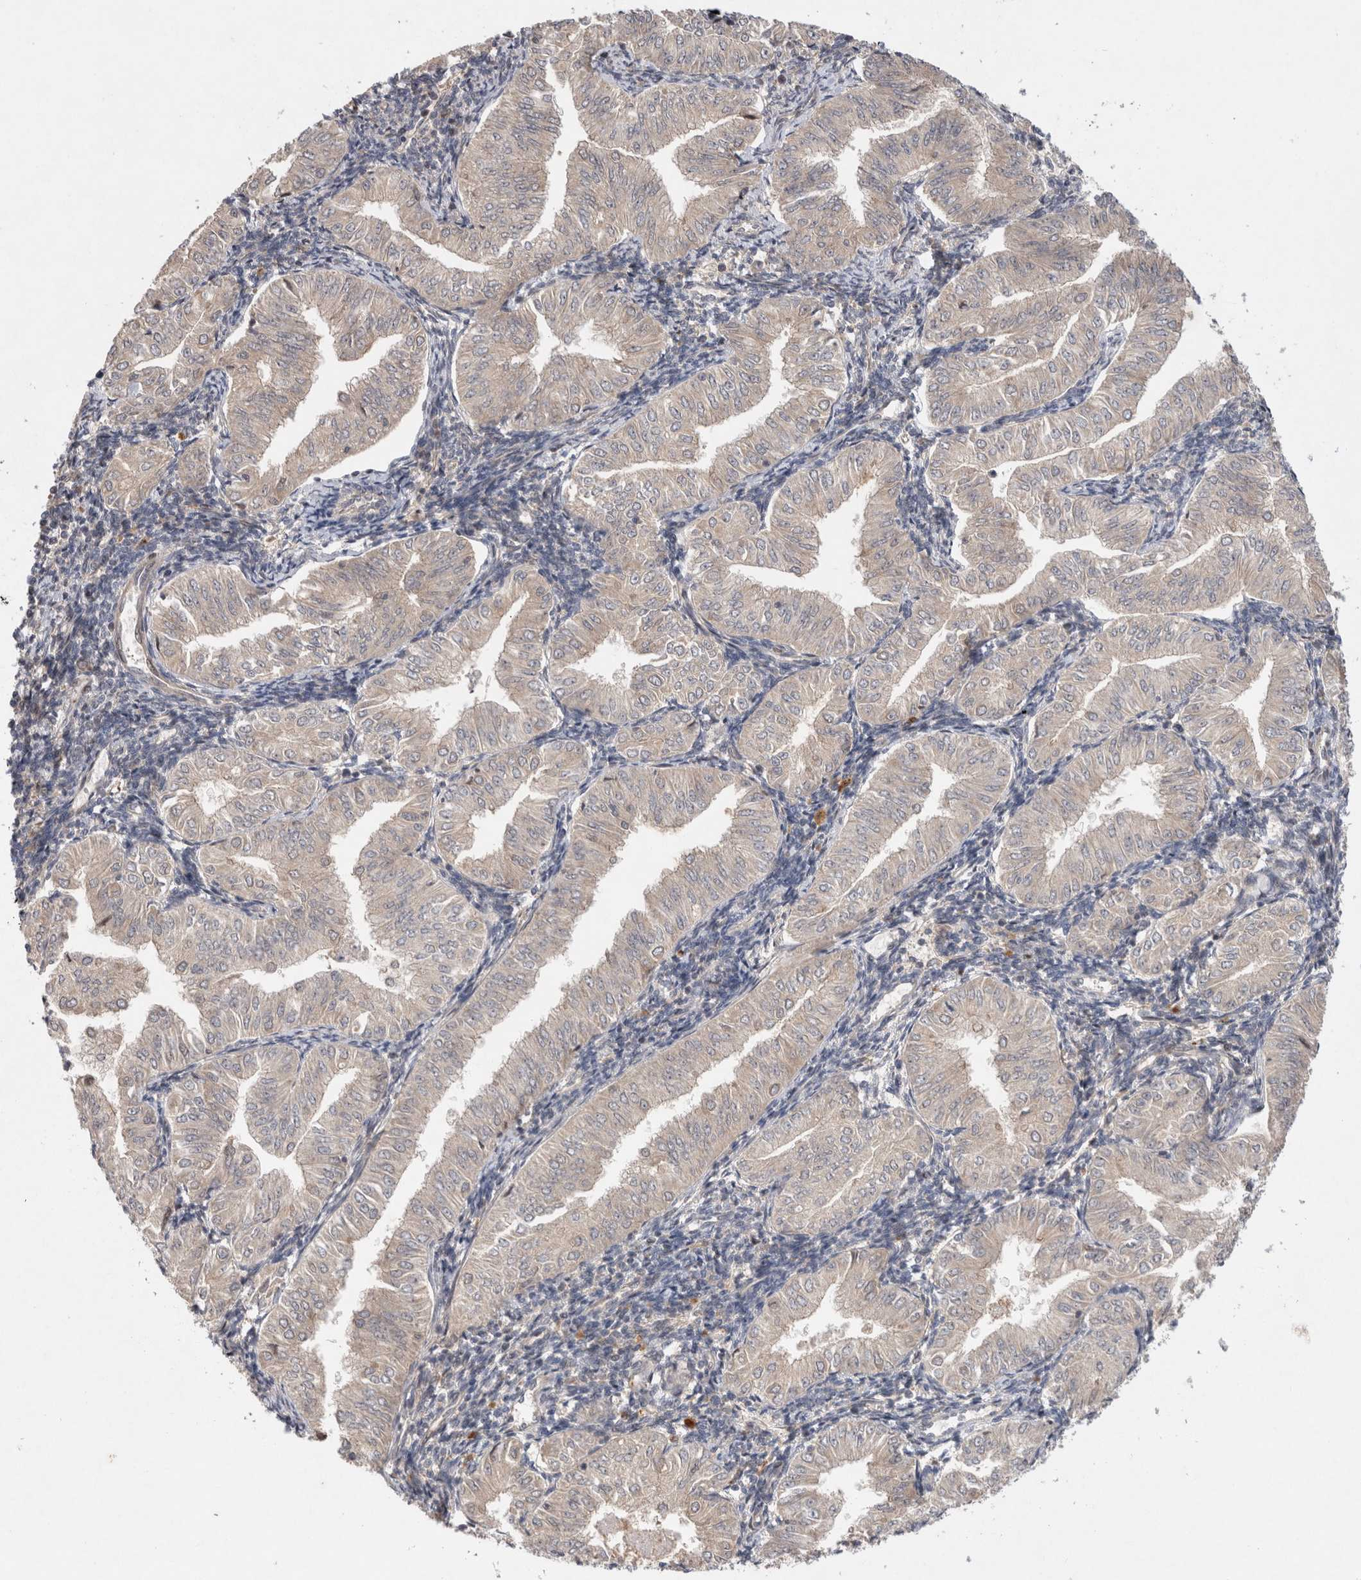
{"staining": {"intensity": "negative", "quantity": "none", "location": "none"}, "tissue": "endometrial cancer", "cell_type": "Tumor cells", "image_type": "cancer", "snomed": [{"axis": "morphology", "description": "Normal tissue, NOS"}, {"axis": "morphology", "description": "Adenocarcinoma, NOS"}, {"axis": "topography", "description": "Endometrium"}], "caption": "DAB (3,3'-diaminobenzidine) immunohistochemical staining of human endometrial cancer exhibits no significant positivity in tumor cells.", "gene": "HTT", "patient": {"sex": "female", "age": 53}}